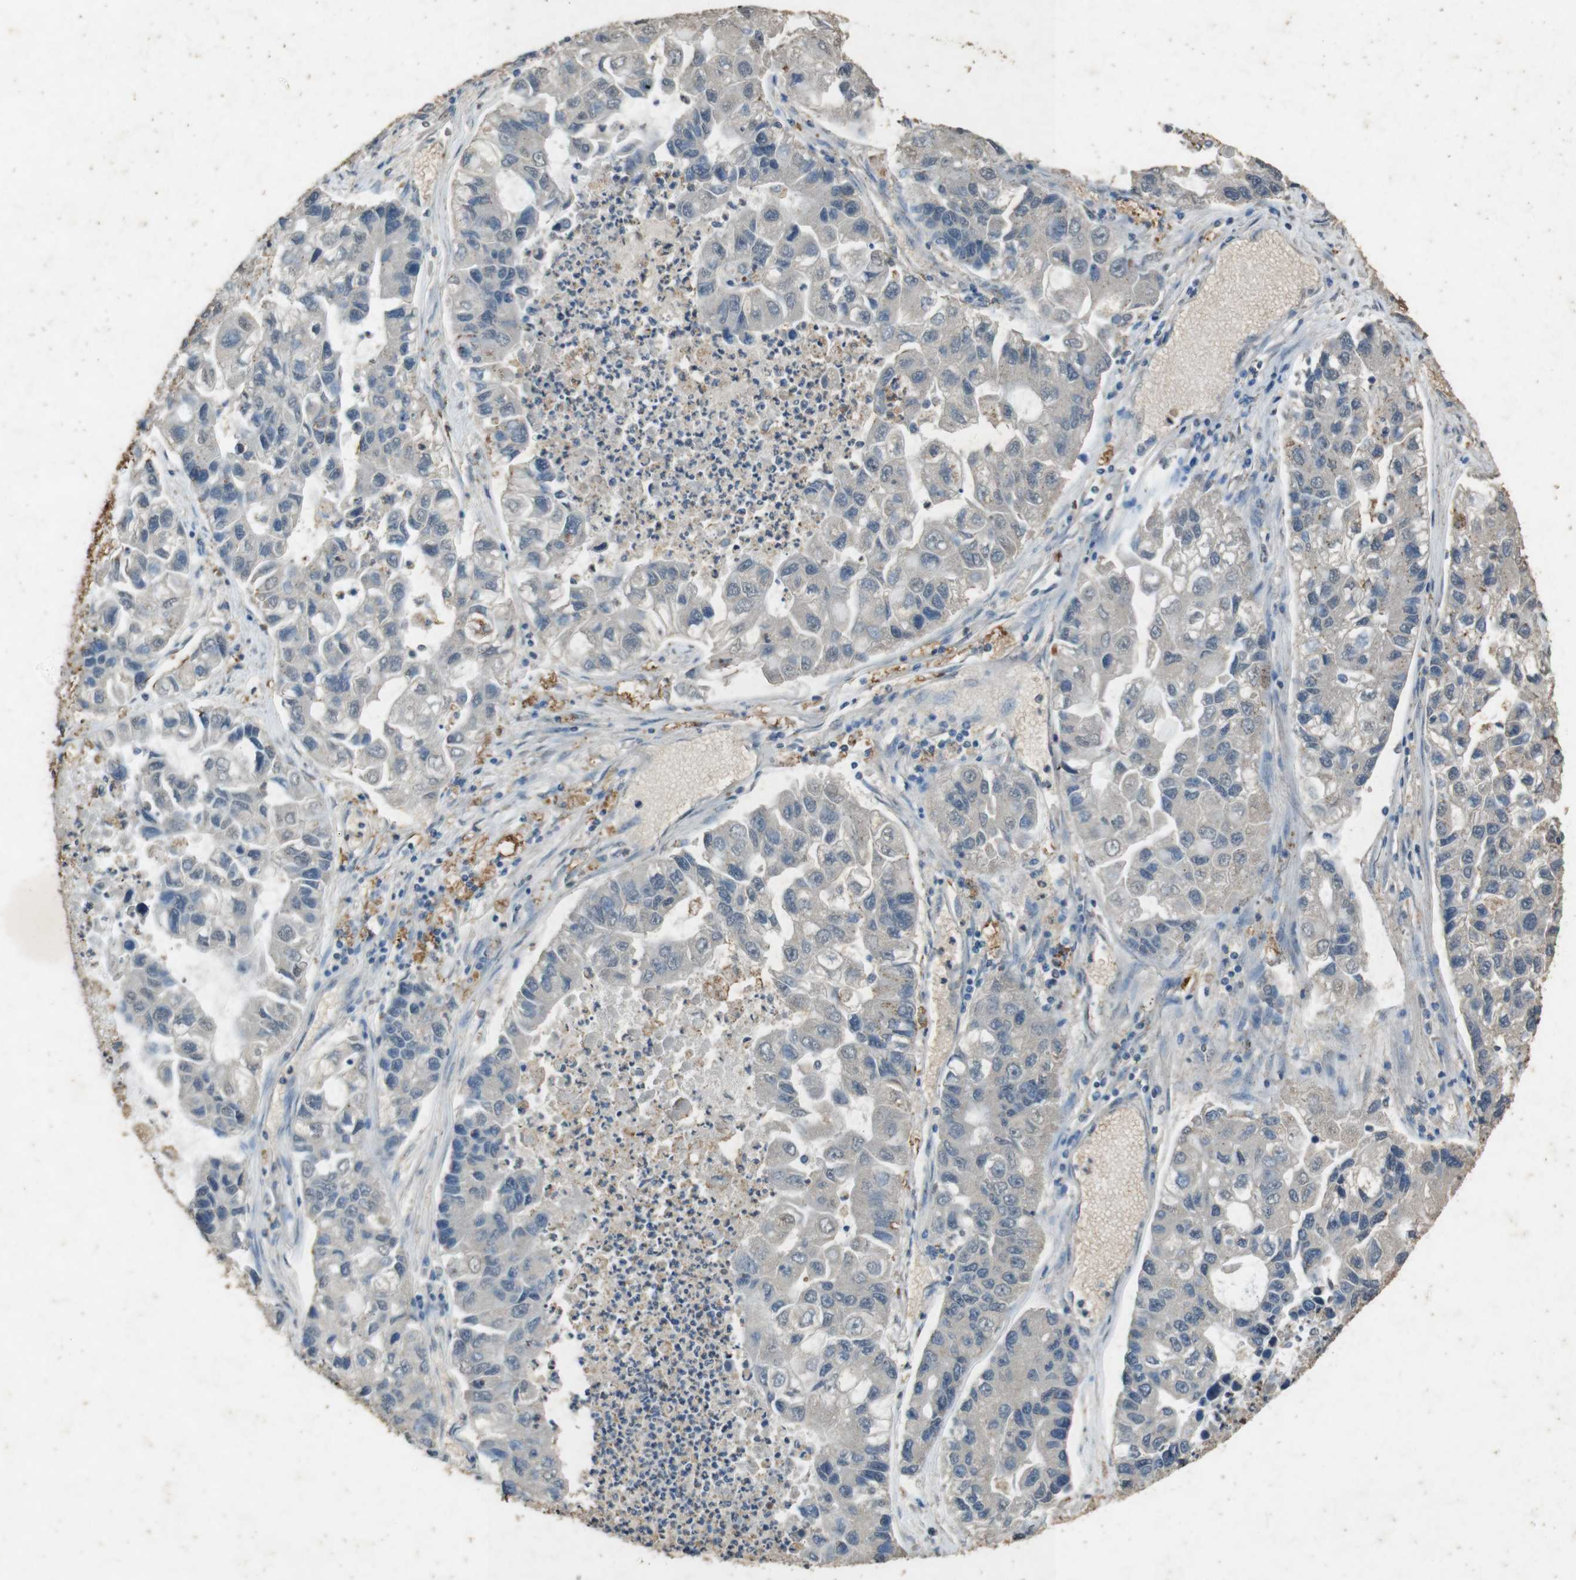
{"staining": {"intensity": "negative", "quantity": "none", "location": "none"}, "tissue": "lung cancer", "cell_type": "Tumor cells", "image_type": "cancer", "snomed": [{"axis": "morphology", "description": "Adenocarcinoma, NOS"}, {"axis": "topography", "description": "Lung"}], "caption": "The immunohistochemistry image has no significant positivity in tumor cells of lung adenocarcinoma tissue.", "gene": "STBD1", "patient": {"sex": "female", "age": 51}}